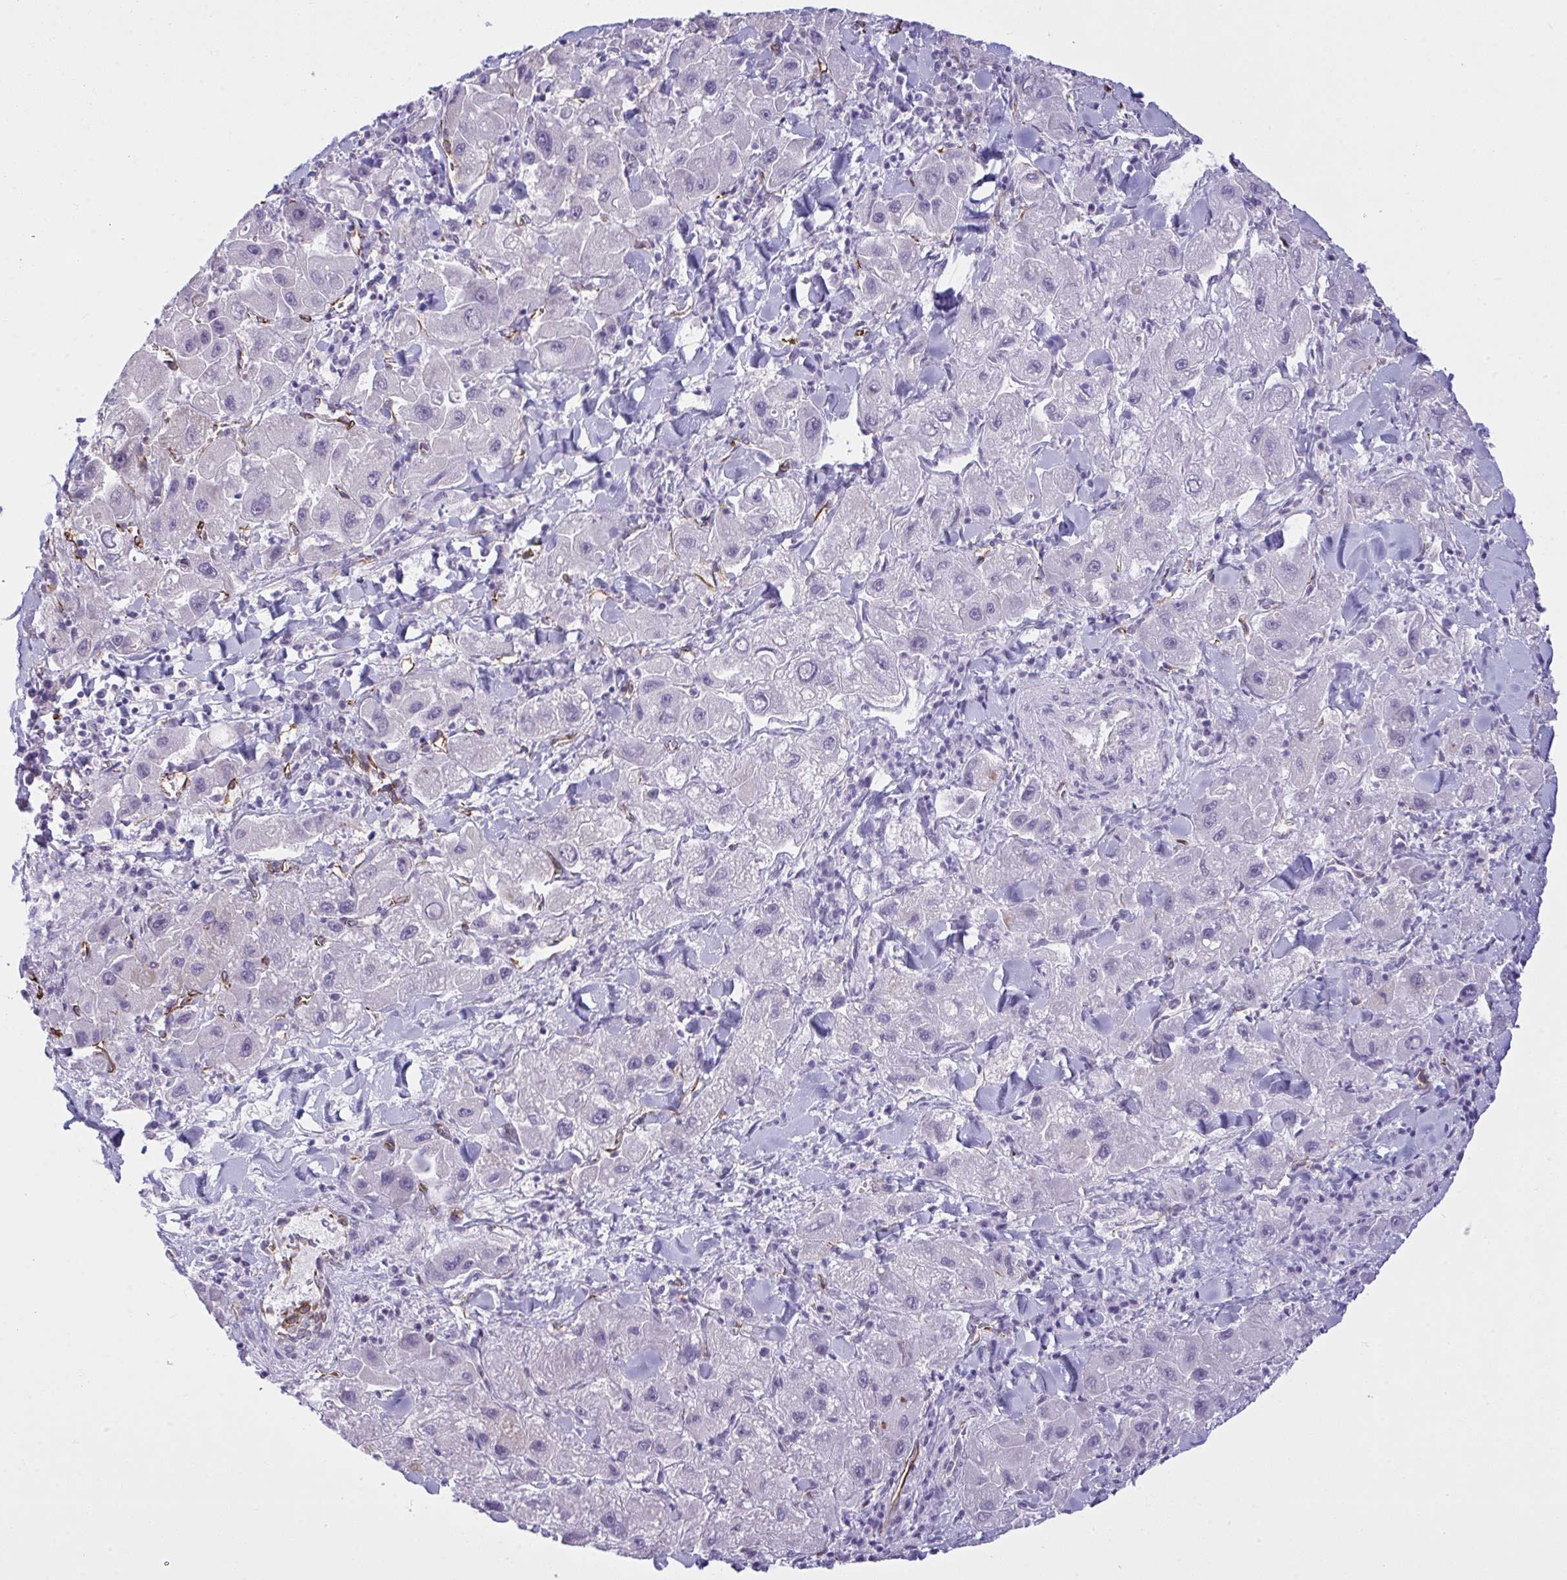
{"staining": {"intensity": "negative", "quantity": "none", "location": "none"}, "tissue": "liver cancer", "cell_type": "Tumor cells", "image_type": "cancer", "snomed": [{"axis": "morphology", "description": "Carcinoma, Hepatocellular, NOS"}, {"axis": "topography", "description": "Liver"}], "caption": "This is an immunohistochemistry (IHC) image of liver cancer. There is no staining in tumor cells.", "gene": "SLC35B1", "patient": {"sex": "male", "age": 24}}